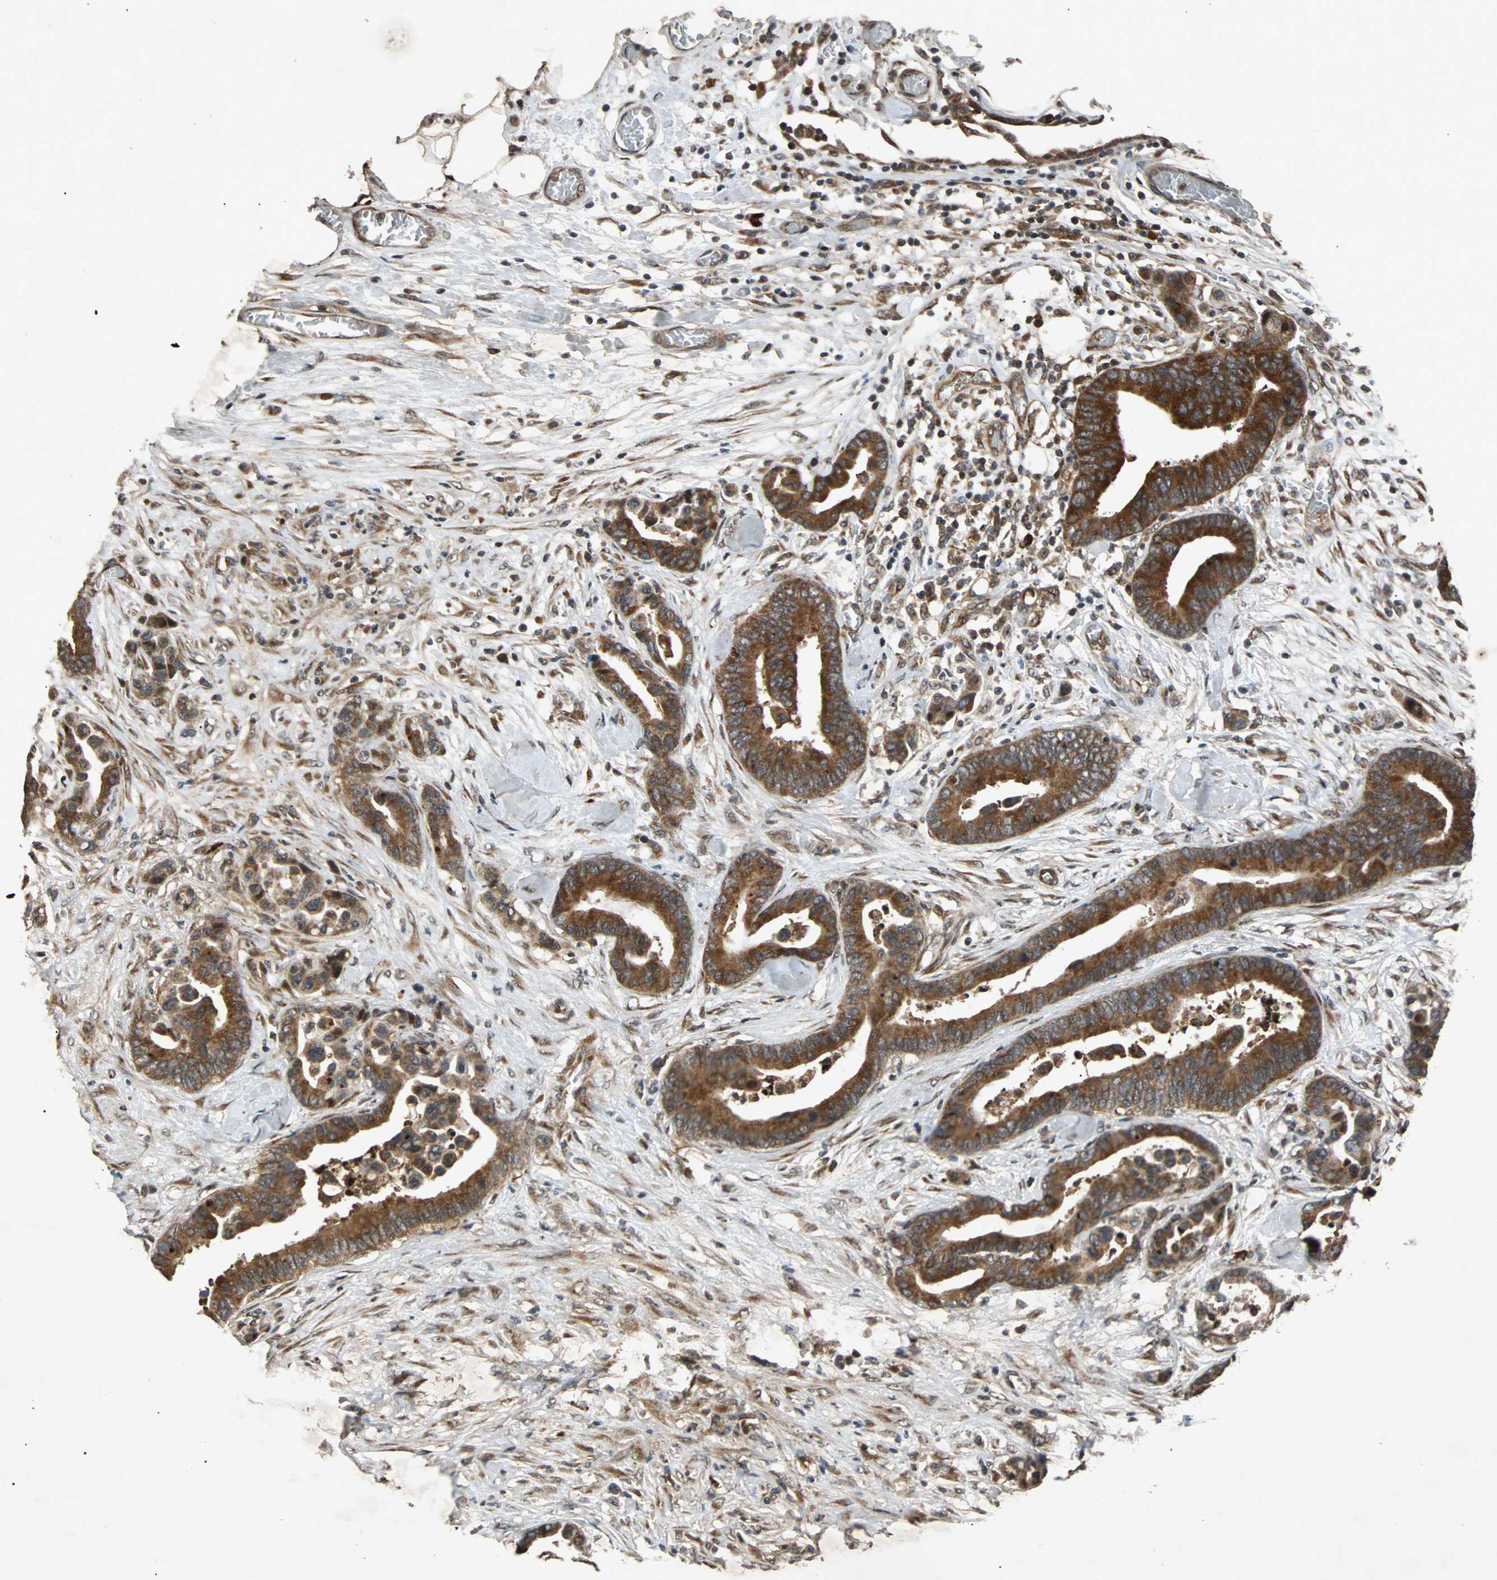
{"staining": {"intensity": "strong", "quantity": ">75%", "location": "cytoplasmic/membranous"}, "tissue": "colorectal cancer", "cell_type": "Tumor cells", "image_type": "cancer", "snomed": [{"axis": "morphology", "description": "Adenocarcinoma, NOS"}, {"axis": "topography", "description": "Colon"}], "caption": "Human colorectal cancer stained with a protein marker displays strong staining in tumor cells.", "gene": "USP31", "patient": {"sex": "male", "age": 82}}